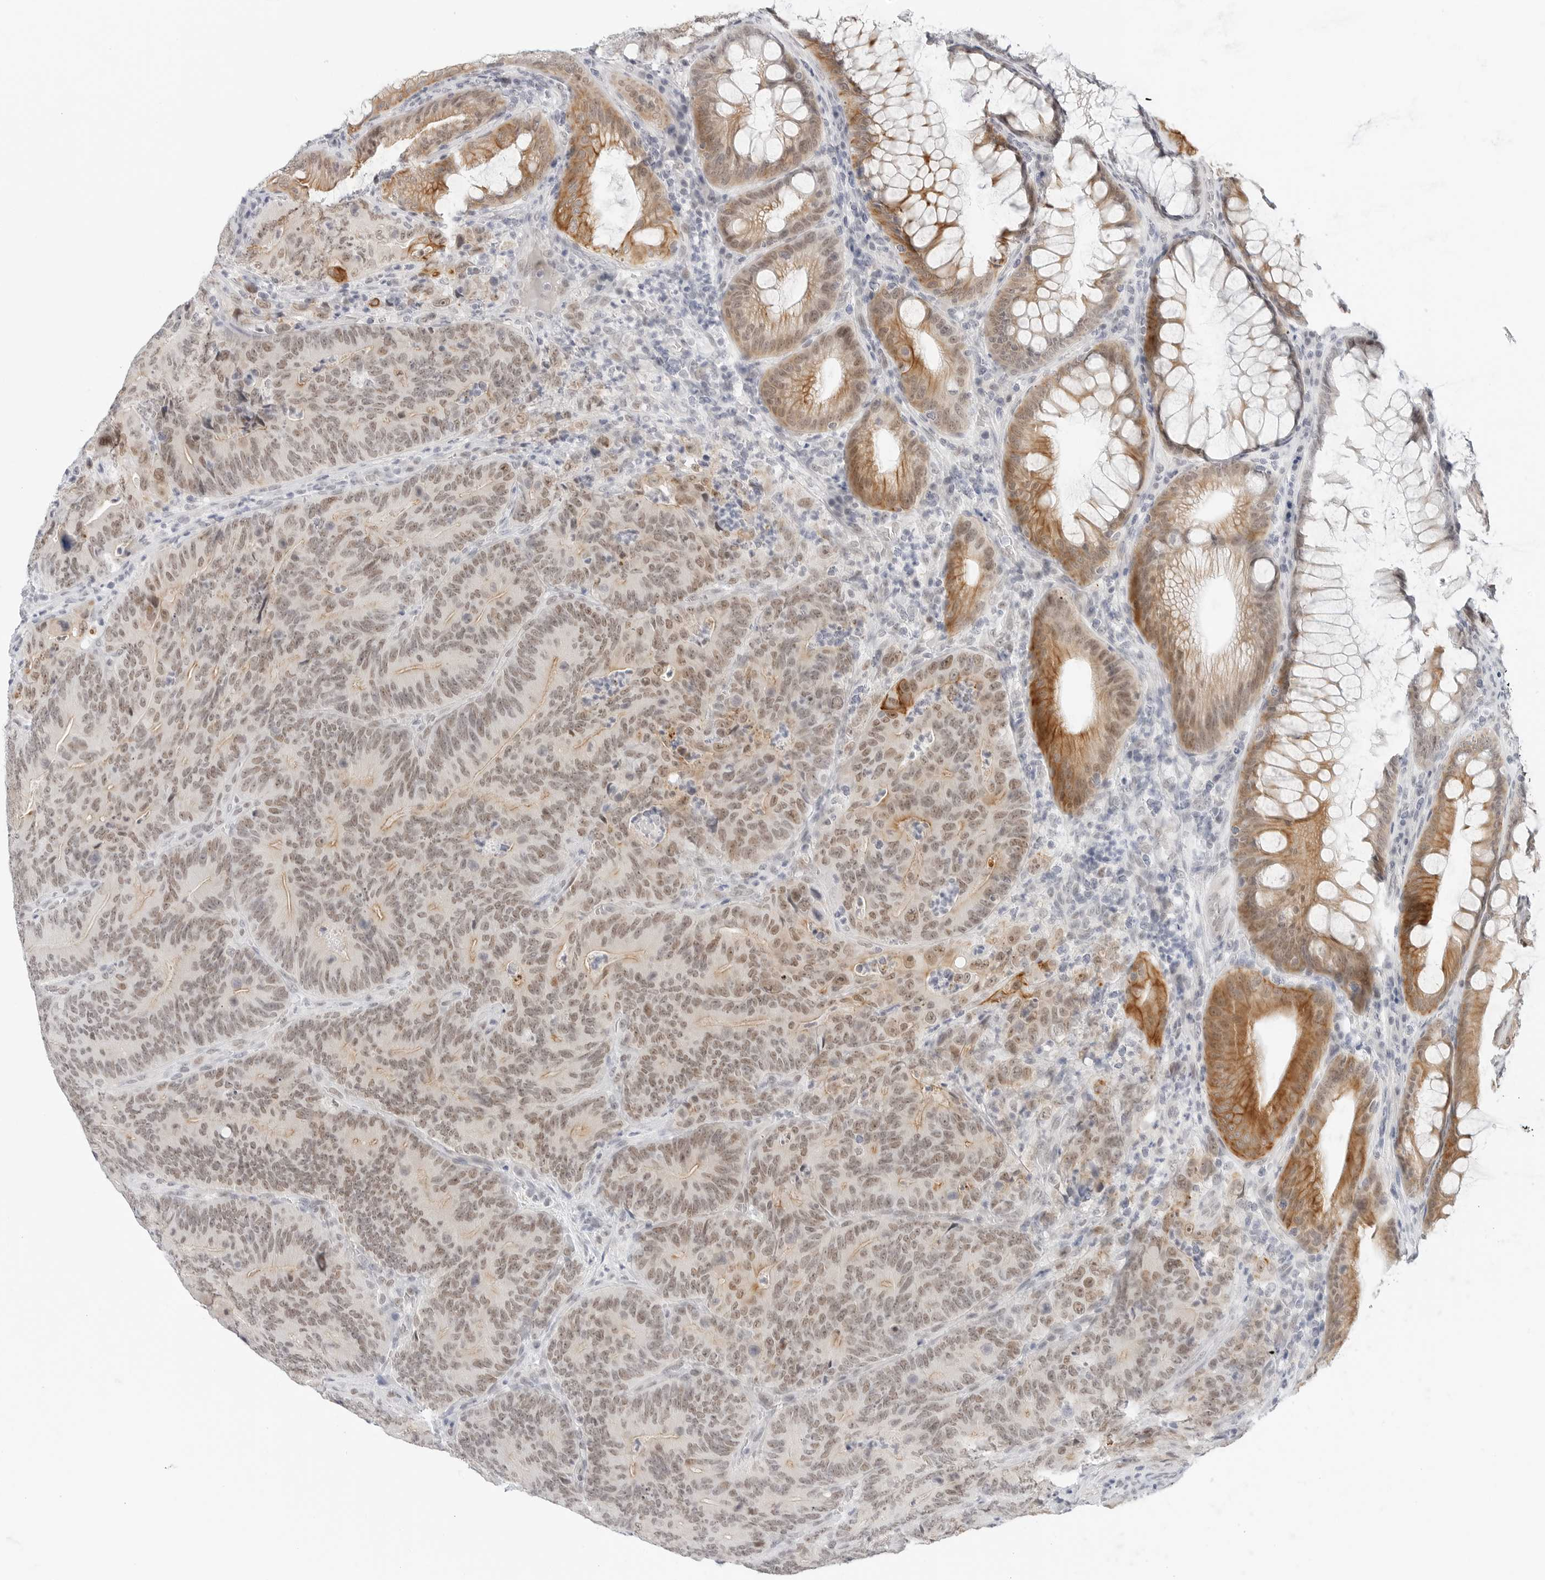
{"staining": {"intensity": "moderate", "quantity": ">75%", "location": "cytoplasmic/membranous,nuclear"}, "tissue": "colorectal cancer", "cell_type": "Tumor cells", "image_type": "cancer", "snomed": [{"axis": "morphology", "description": "Normal tissue, NOS"}, {"axis": "topography", "description": "Colon"}], "caption": "Immunohistochemical staining of human colorectal cancer reveals medium levels of moderate cytoplasmic/membranous and nuclear expression in approximately >75% of tumor cells.", "gene": "TSEN2", "patient": {"sex": "female", "age": 82}}